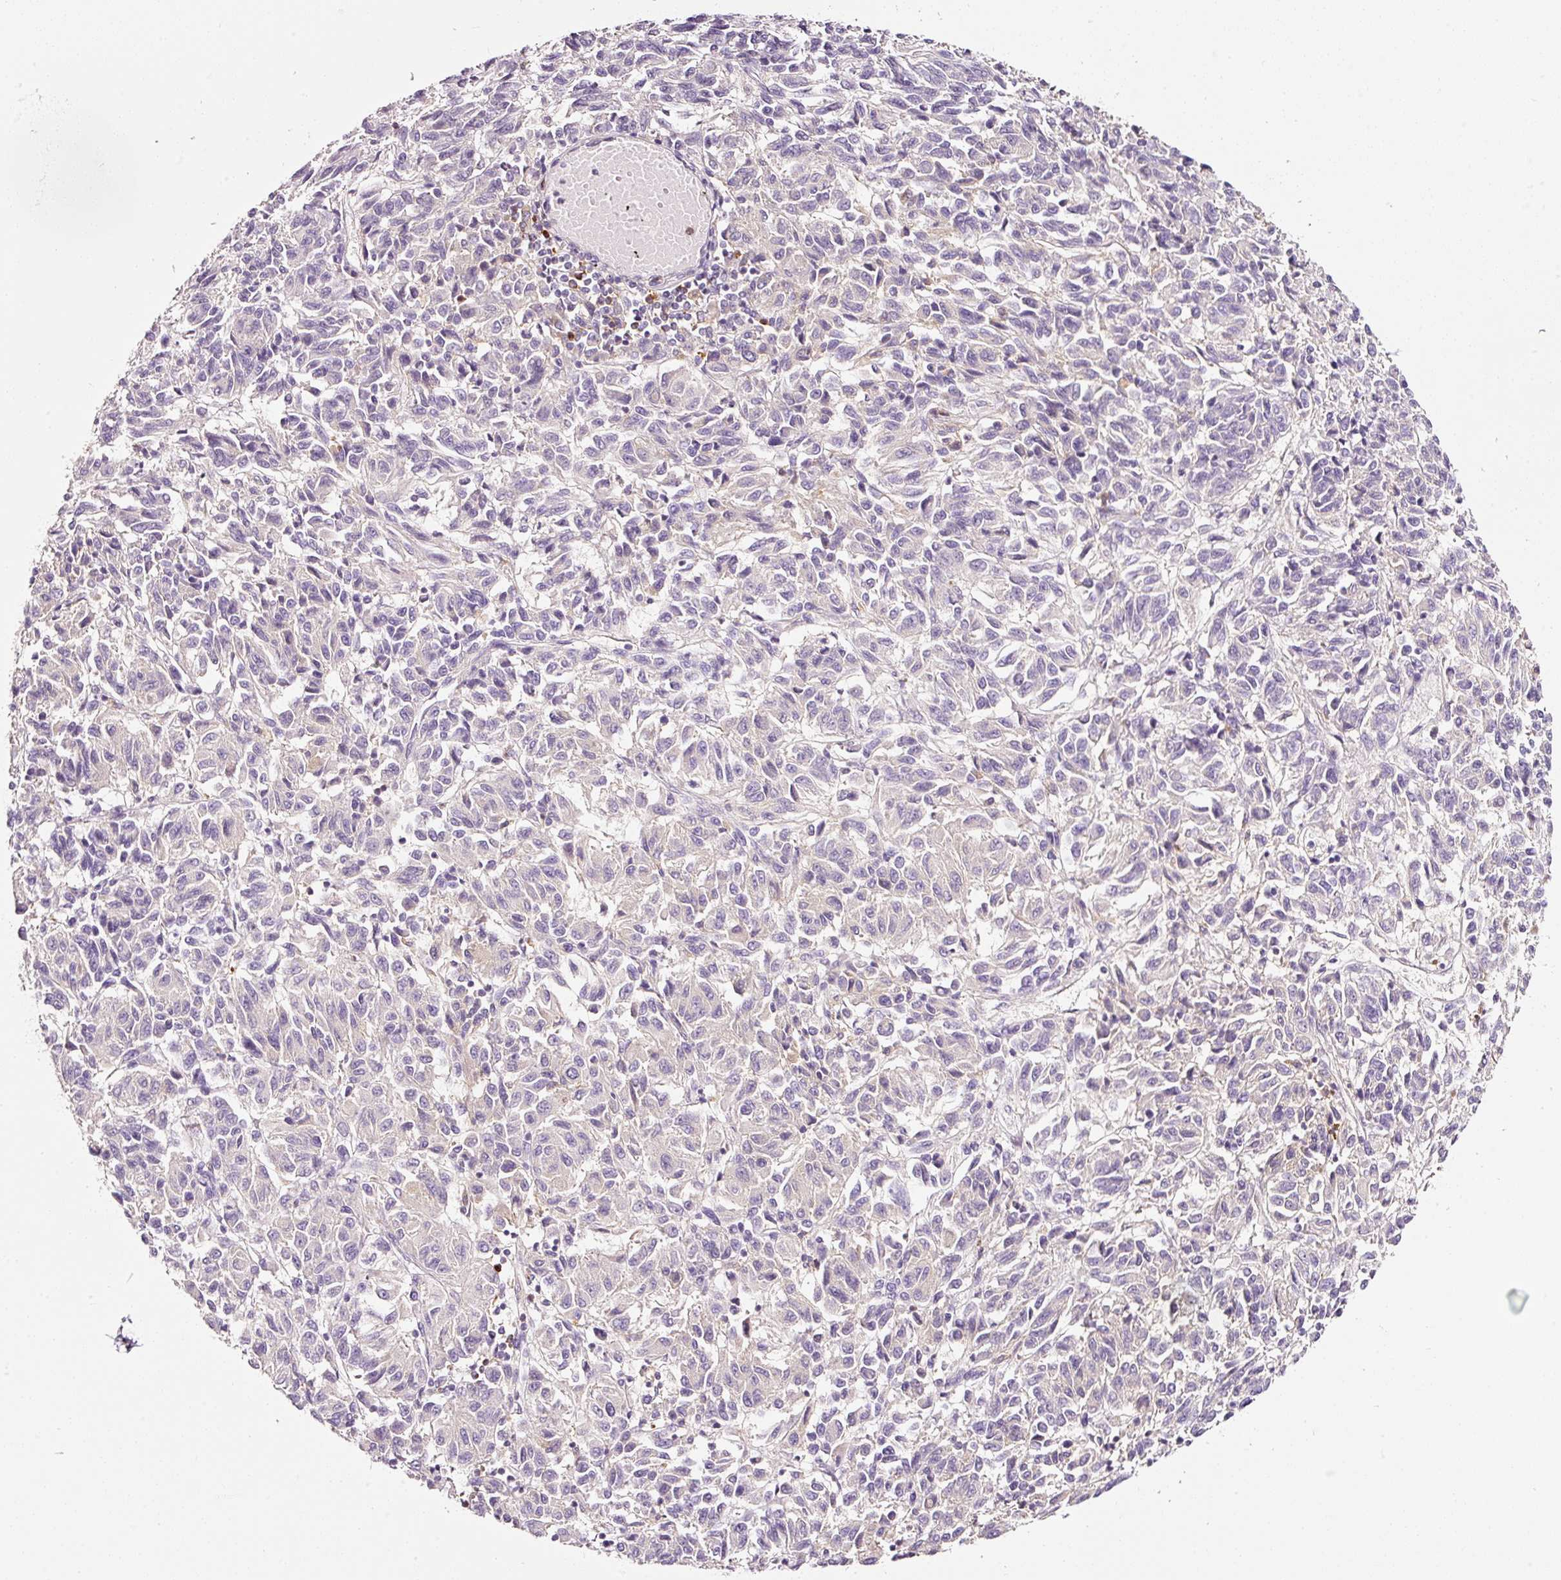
{"staining": {"intensity": "negative", "quantity": "none", "location": "none"}, "tissue": "melanoma", "cell_type": "Tumor cells", "image_type": "cancer", "snomed": [{"axis": "morphology", "description": "Malignant melanoma, Metastatic site"}, {"axis": "topography", "description": "Lung"}], "caption": "Human malignant melanoma (metastatic site) stained for a protein using immunohistochemistry (IHC) reveals no staining in tumor cells.", "gene": "CYB561A3", "patient": {"sex": "male", "age": 64}}